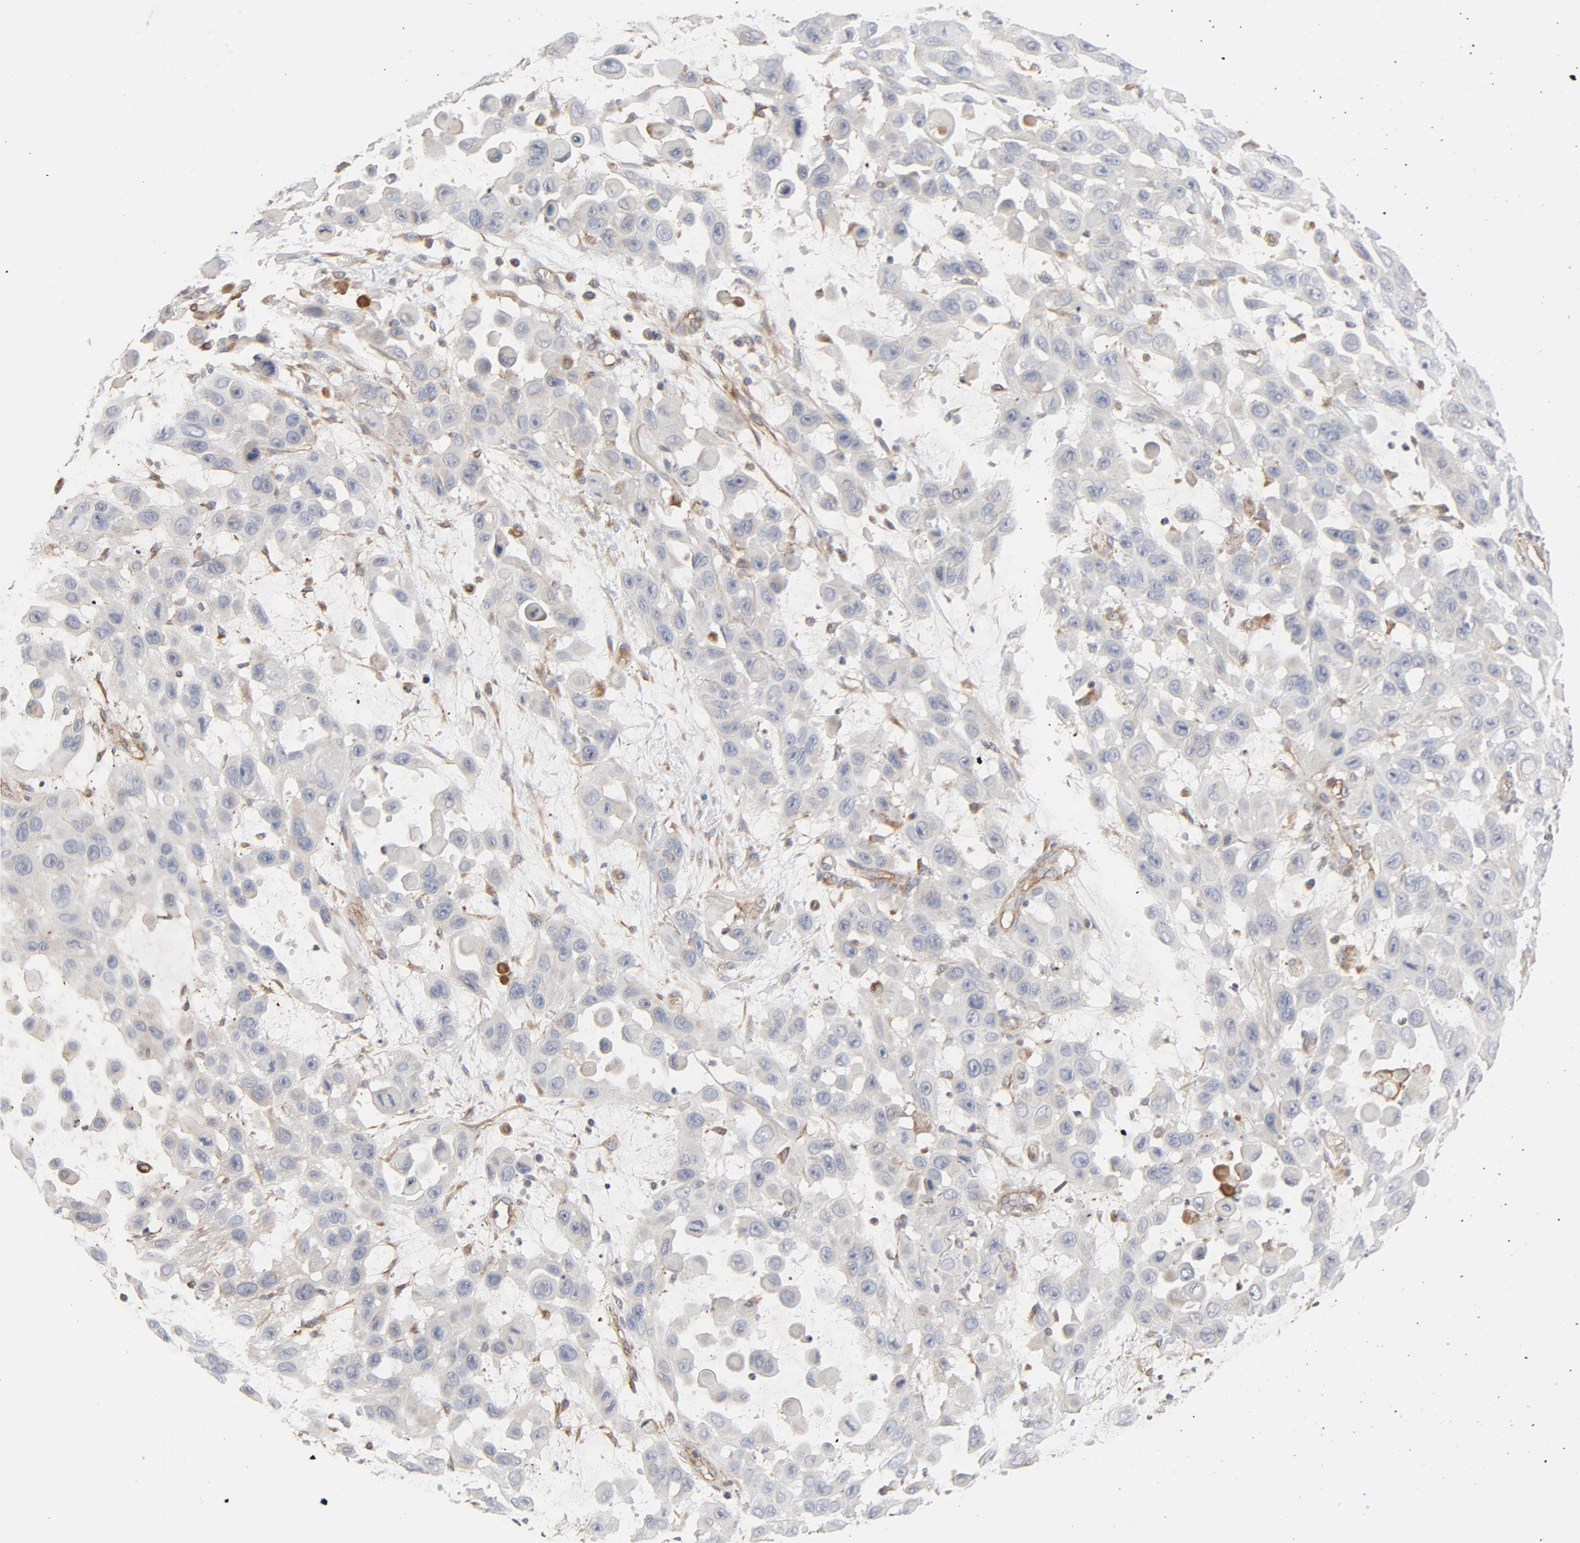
{"staining": {"intensity": "negative", "quantity": "none", "location": "none"}, "tissue": "skin cancer", "cell_type": "Tumor cells", "image_type": "cancer", "snomed": [{"axis": "morphology", "description": "Squamous cell carcinoma, NOS"}, {"axis": "topography", "description": "Skin"}], "caption": "Histopathology image shows no significant protein staining in tumor cells of skin cancer (squamous cell carcinoma). (DAB (3,3'-diaminobenzidine) IHC with hematoxylin counter stain).", "gene": "TRIOBP", "patient": {"sex": "male", "age": 81}}